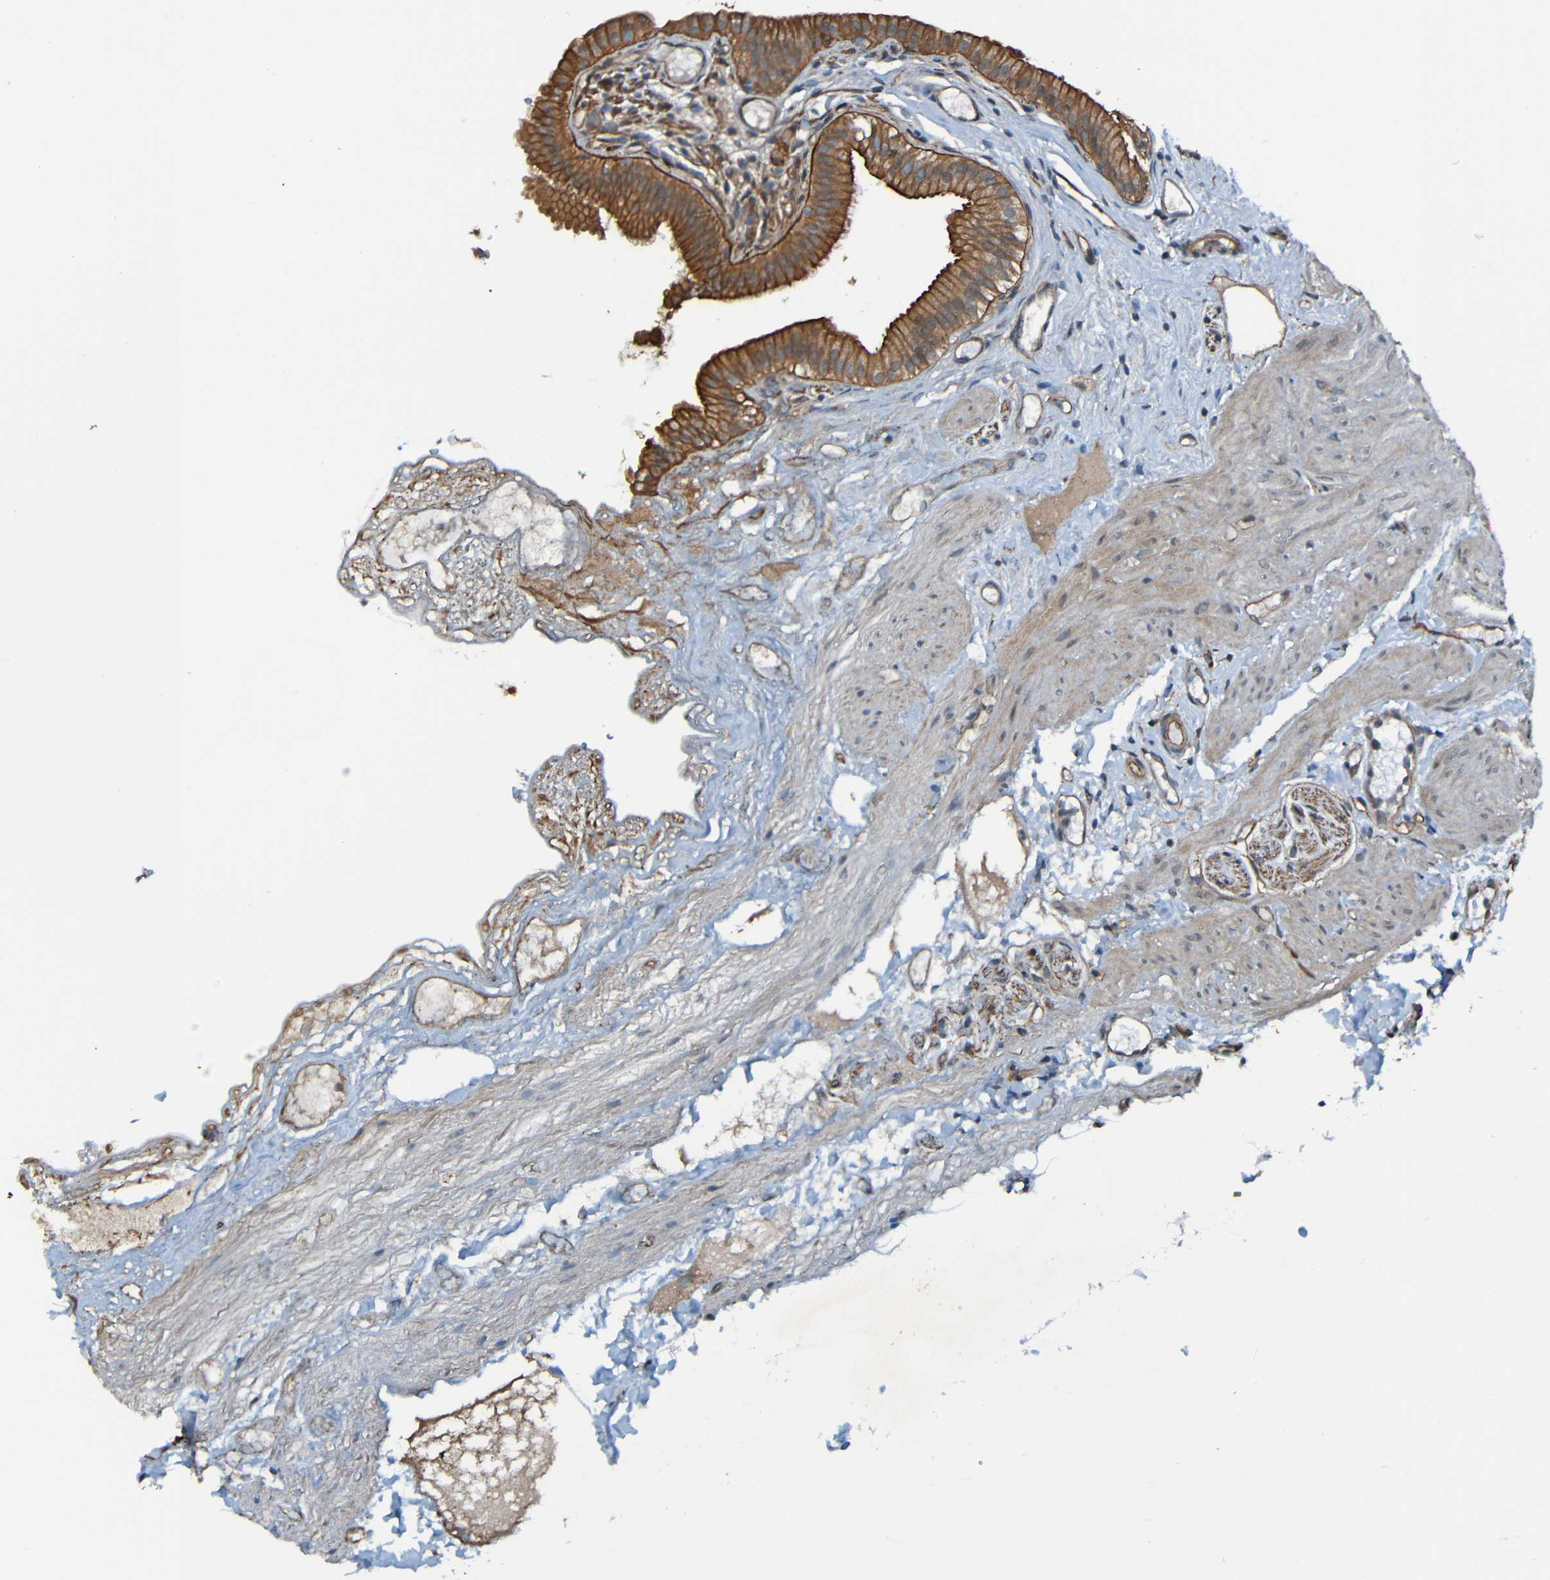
{"staining": {"intensity": "moderate", "quantity": ">75%", "location": "cytoplasmic/membranous"}, "tissue": "gallbladder", "cell_type": "Glandular cells", "image_type": "normal", "snomed": [{"axis": "morphology", "description": "Normal tissue, NOS"}, {"axis": "topography", "description": "Gallbladder"}], "caption": "Glandular cells exhibit medium levels of moderate cytoplasmic/membranous staining in approximately >75% of cells in normal gallbladder.", "gene": "LGR5", "patient": {"sex": "female", "age": 26}}